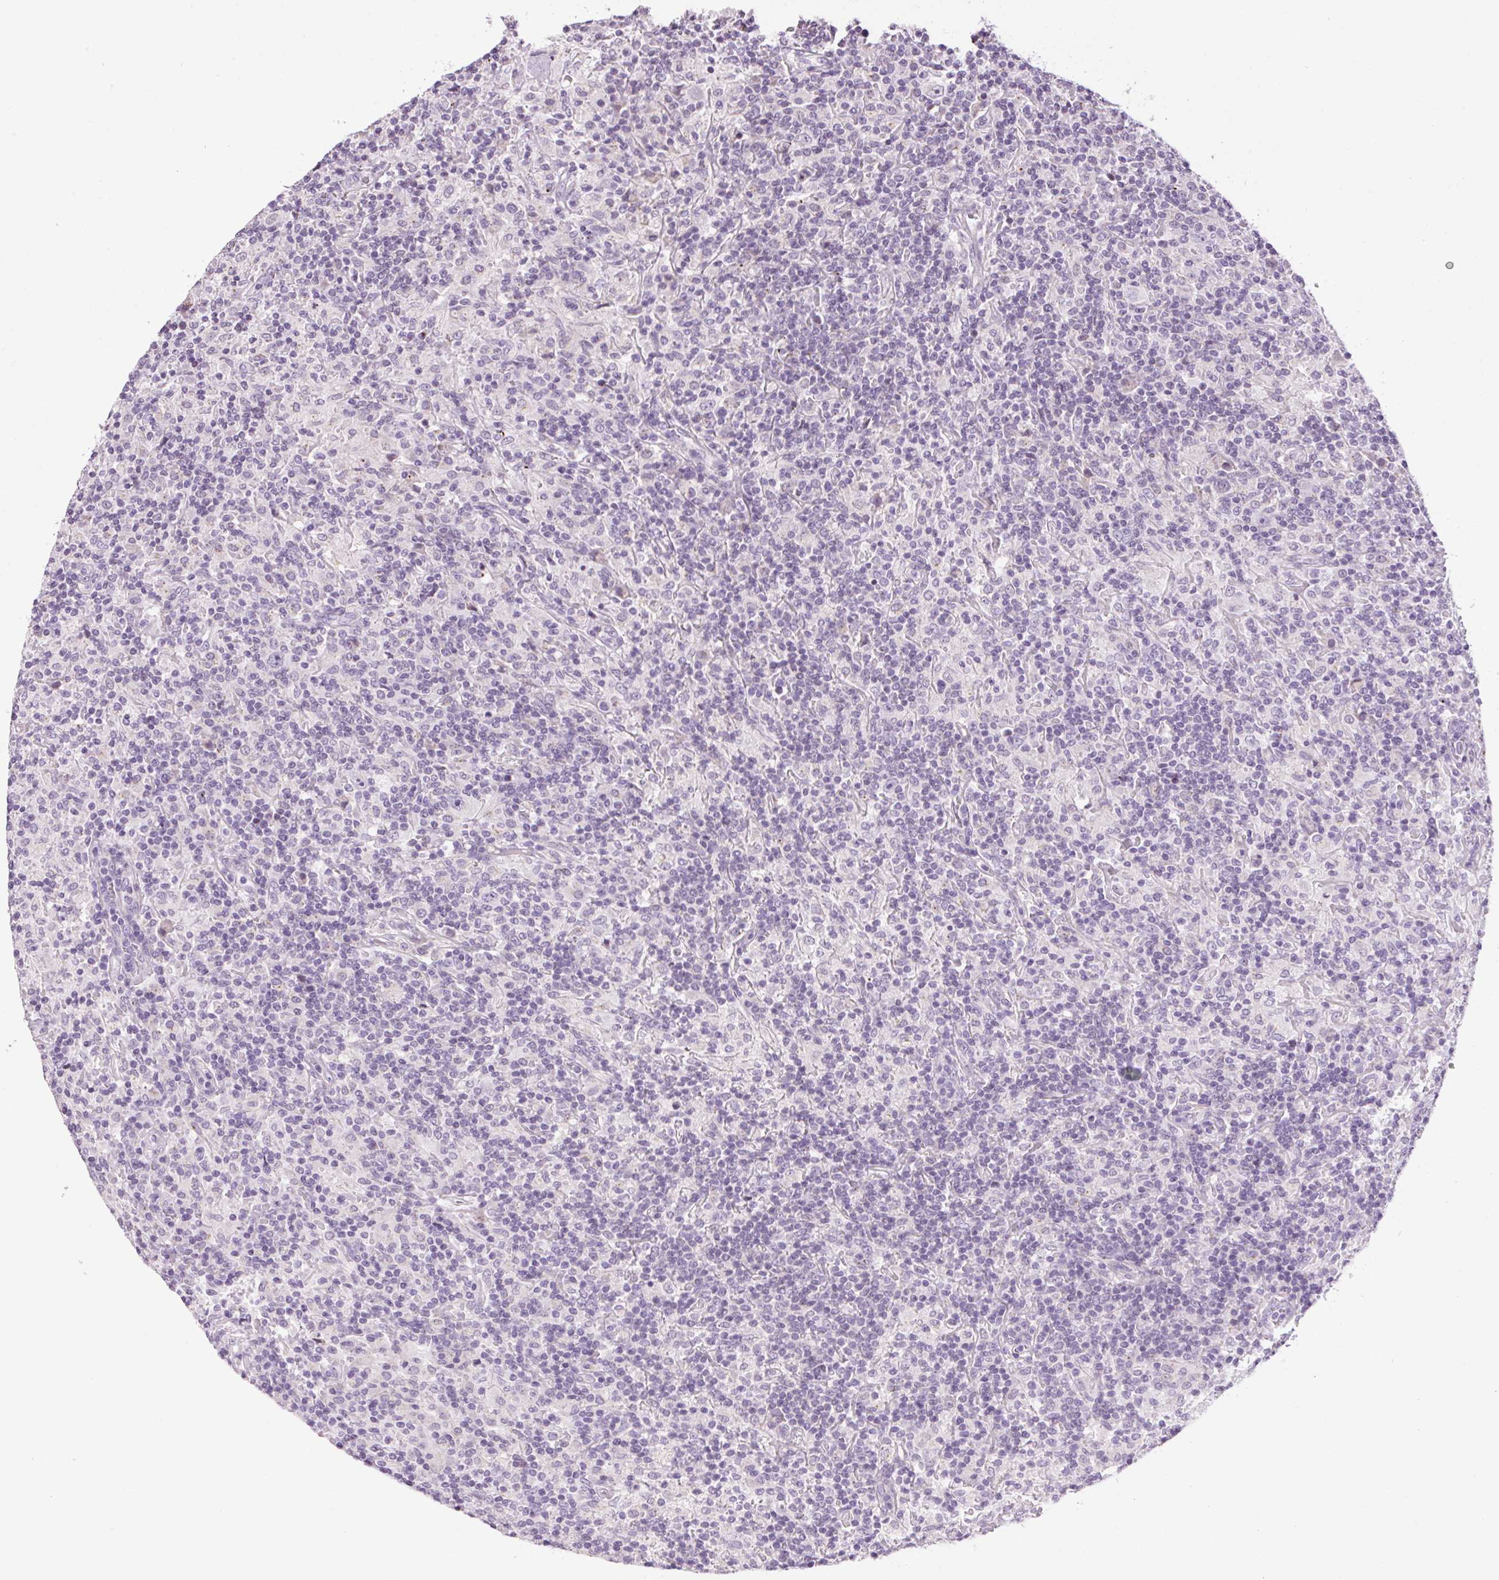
{"staining": {"intensity": "negative", "quantity": "none", "location": "none"}, "tissue": "lymphoma", "cell_type": "Tumor cells", "image_type": "cancer", "snomed": [{"axis": "morphology", "description": "Hodgkin's disease, NOS"}, {"axis": "topography", "description": "Lymph node"}], "caption": "A high-resolution photomicrograph shows immunohistochemistry staining of lymphoma, which exhibits no significant staining in tumor cells. (DAB IHC, high magnification).", "gene": "TMEM88B", "patient": {"sex": "male", "age": 70}}